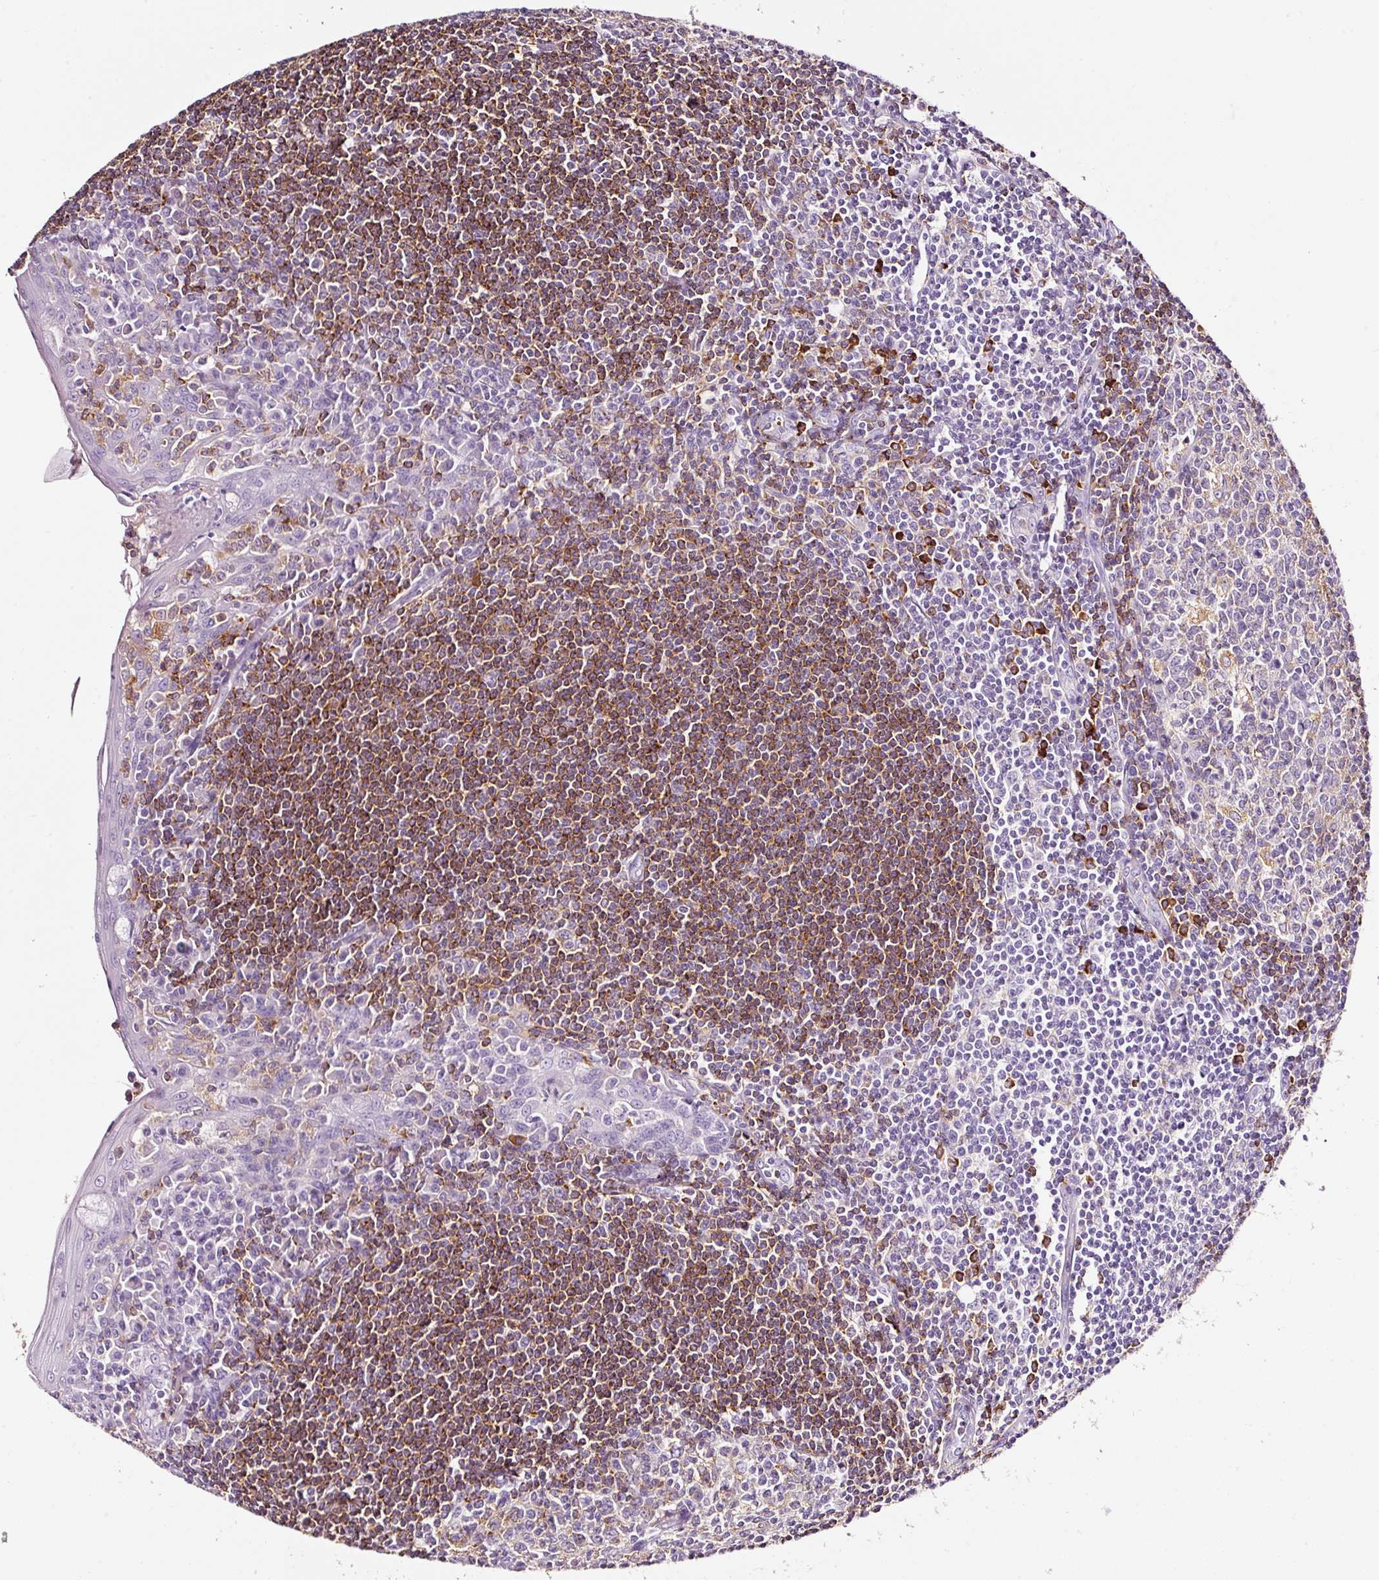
{"staining": {"intensity": "moderate", "quantity": "25%-75%", "location": "cytoplasmic/membranous"}, "tissue": "tonsil", "cell_type": "Germinal center cells", "image_type": "normal", "snomed": [{"axis": "morphology", "description": "Normal tissue, NOS"}, {"axis": "topography", "description": "Tonsil"}], "caption": "Immunohistochemistry photomicrograph of unremarkable tonsil: human tonsil stained using IHC demonstrates medium levels of moderate protein expression localized specifically in the cytoplasmic/membranous of germinal center cells, appearing as a cytoplasmic/membranous brown color.", "gene": "CYB561A3", "patient": {"sex": "male", "age": 27}}